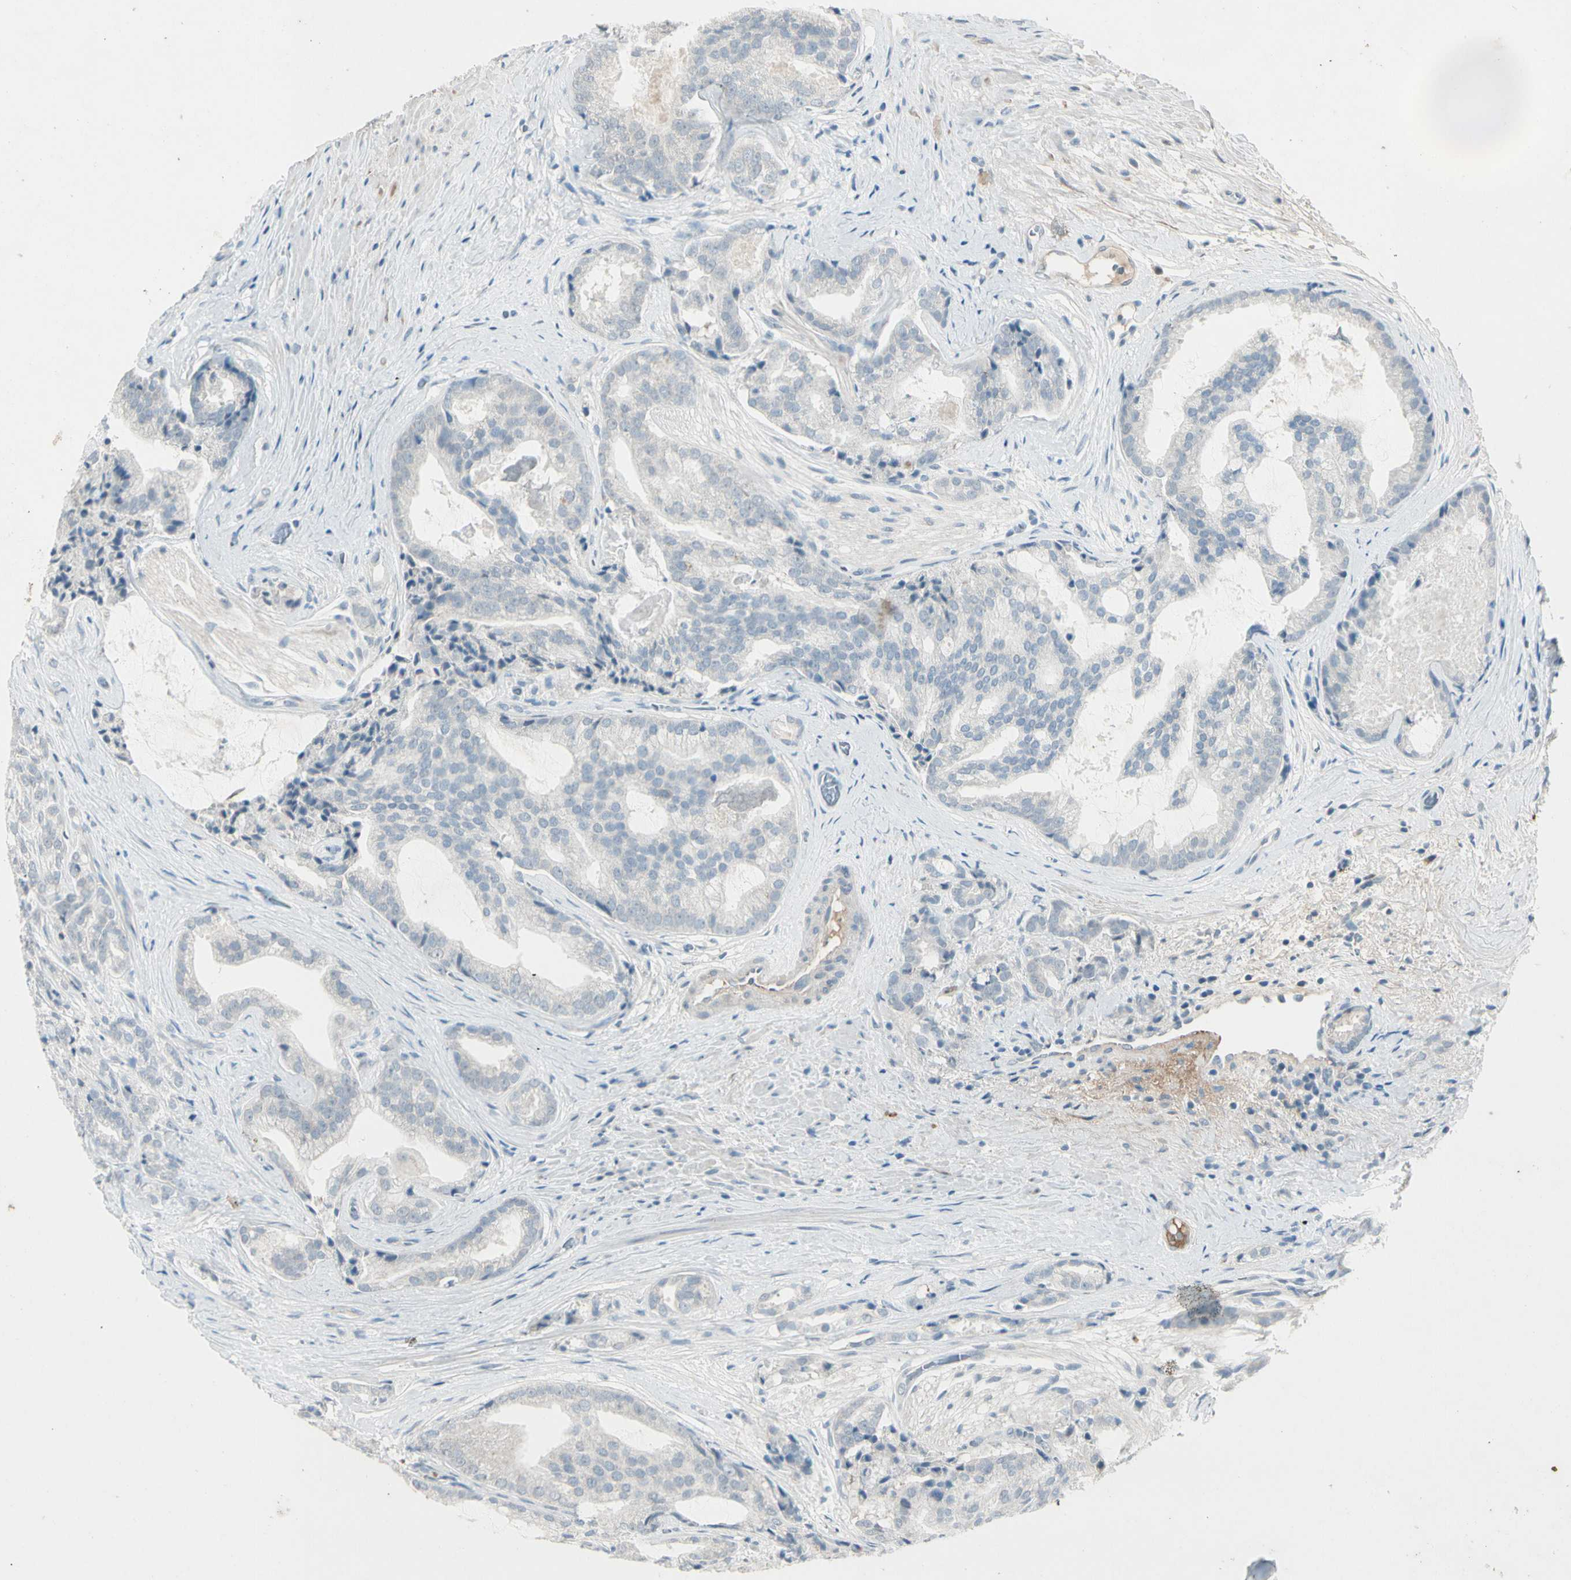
{"staining": {"intensity": "negative", "quantity": "none", "location": "none"}, "tissue": "prostate cancer", "cell_type": "Tumor cells", "image_type": "cancer", "snomed": [{"axis": "morphology", "description": "Adenocarcinoma, Low grade"}, {"axis": "topography", "description": "Prostate"}], "caption": "Low-grade adenocarcinoma (prostate) was stained to show a protein in brown. There is no significant expression in tumor cells. Brightfield microscopy of immunohistochemistry (IHC) stained with DAB (3,3'-diaminobenzidine) (brown) and hematoxylin (blue), captured at high magnification.", "gene": "SERPIND1", "patient": {"sex": "male", "age": 58}}